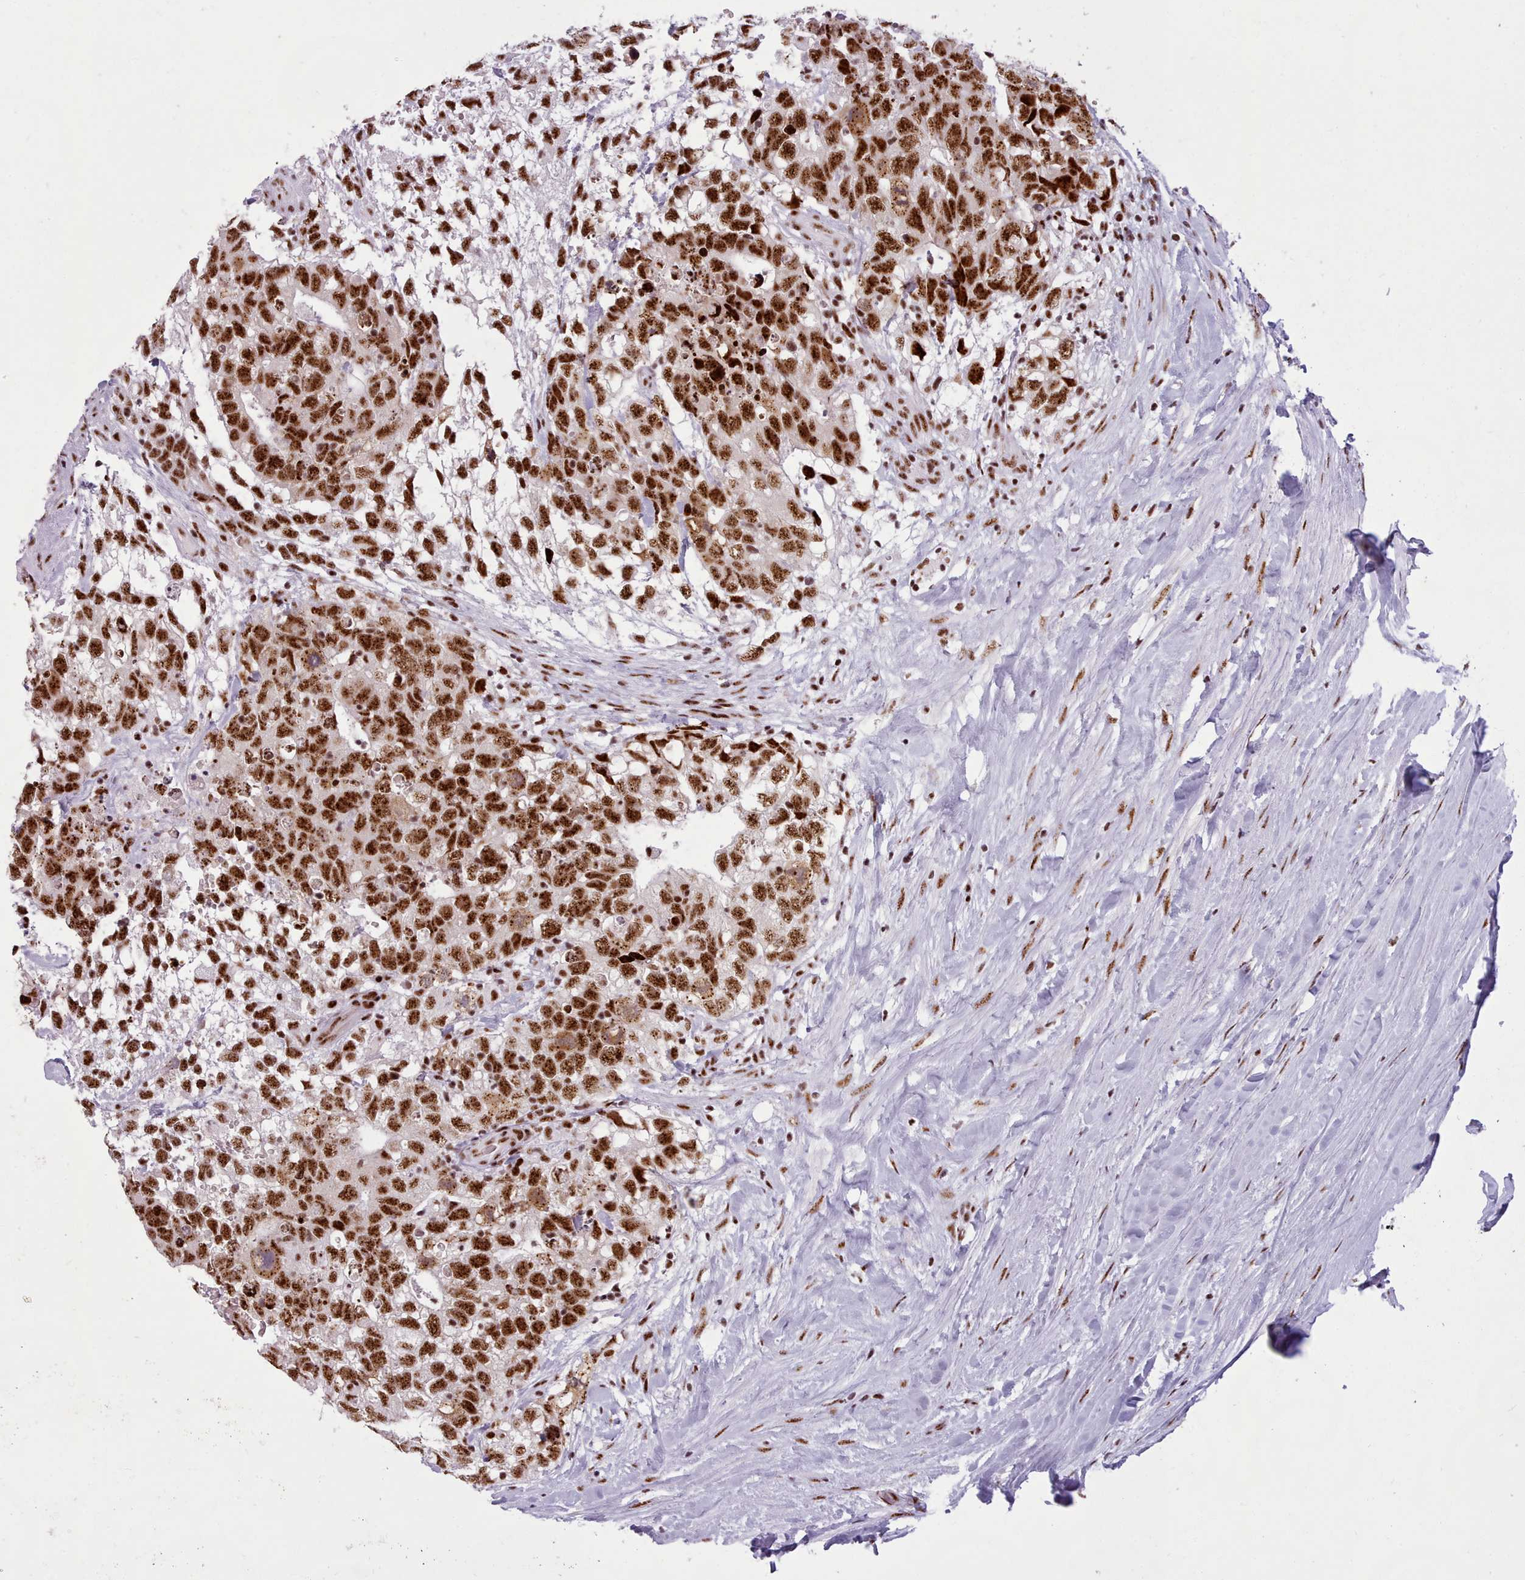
{"staining": {"intensity": "strong", "quantity": ">75%", "location": "nuclear"}, "tissue": "testis cancer", "cell_type": "Tumor cells", "image_type": "cancer", "snomed": [{"axis": "morphology", "description": "Seminoma, NOS"}, {"axis": "morphology", "description": "Carcinoma, Embryonal, NOS"}, {"axis": "topography", "description": "Testis"}], "caption": "An image showing strong nuclear staining in about >75% of tumor cells in testis cancer (embryonal carcinoma), as visualized by brown immunohistochemical staining.", "gene": "TMEM35B", "patient": {"sex": "male", "age": 29}}